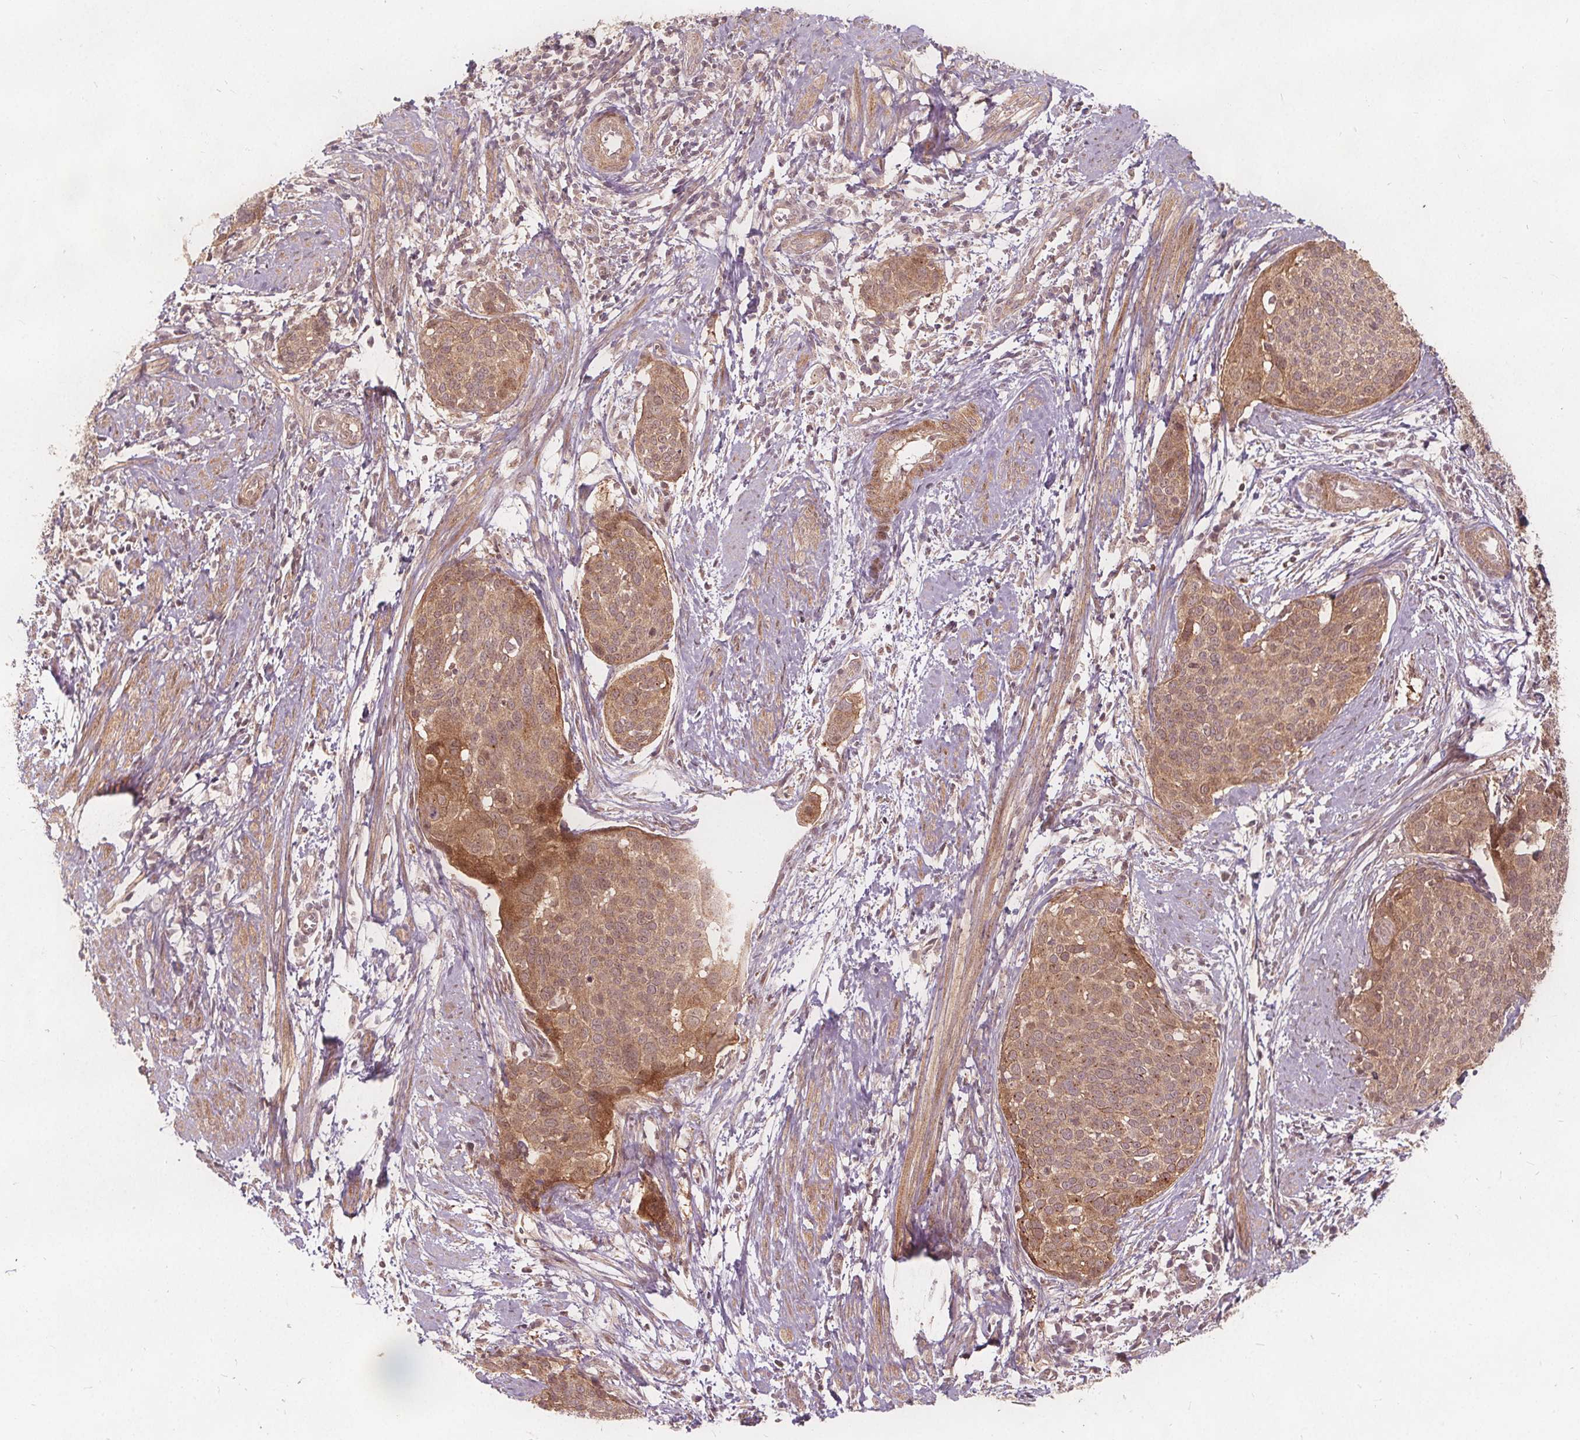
{"staining": {"intensity": "moderate", "quantity": ">75%", "location": "cytoplasmic/membranous,nuclear"}, "tissue": "cervical cancer", "cell_type": "Tumor cells", "image_type": "cancer", "snomed": [{"axis": "morphology", "description": "Squamous cell carcinoma, NOS"}, {"axis": "topography", "description": "Cervix"}], "caption": "The immunohistochemical stain shows moderate cytoplasmic/membranous and nuclear positivity in tumor cells of cervical cancer tissue. The protein is shown in brown color, while the nuclei are stained blue.", "gene": "PPP1CB", "patient": {"sex": "female", "age": 39}}